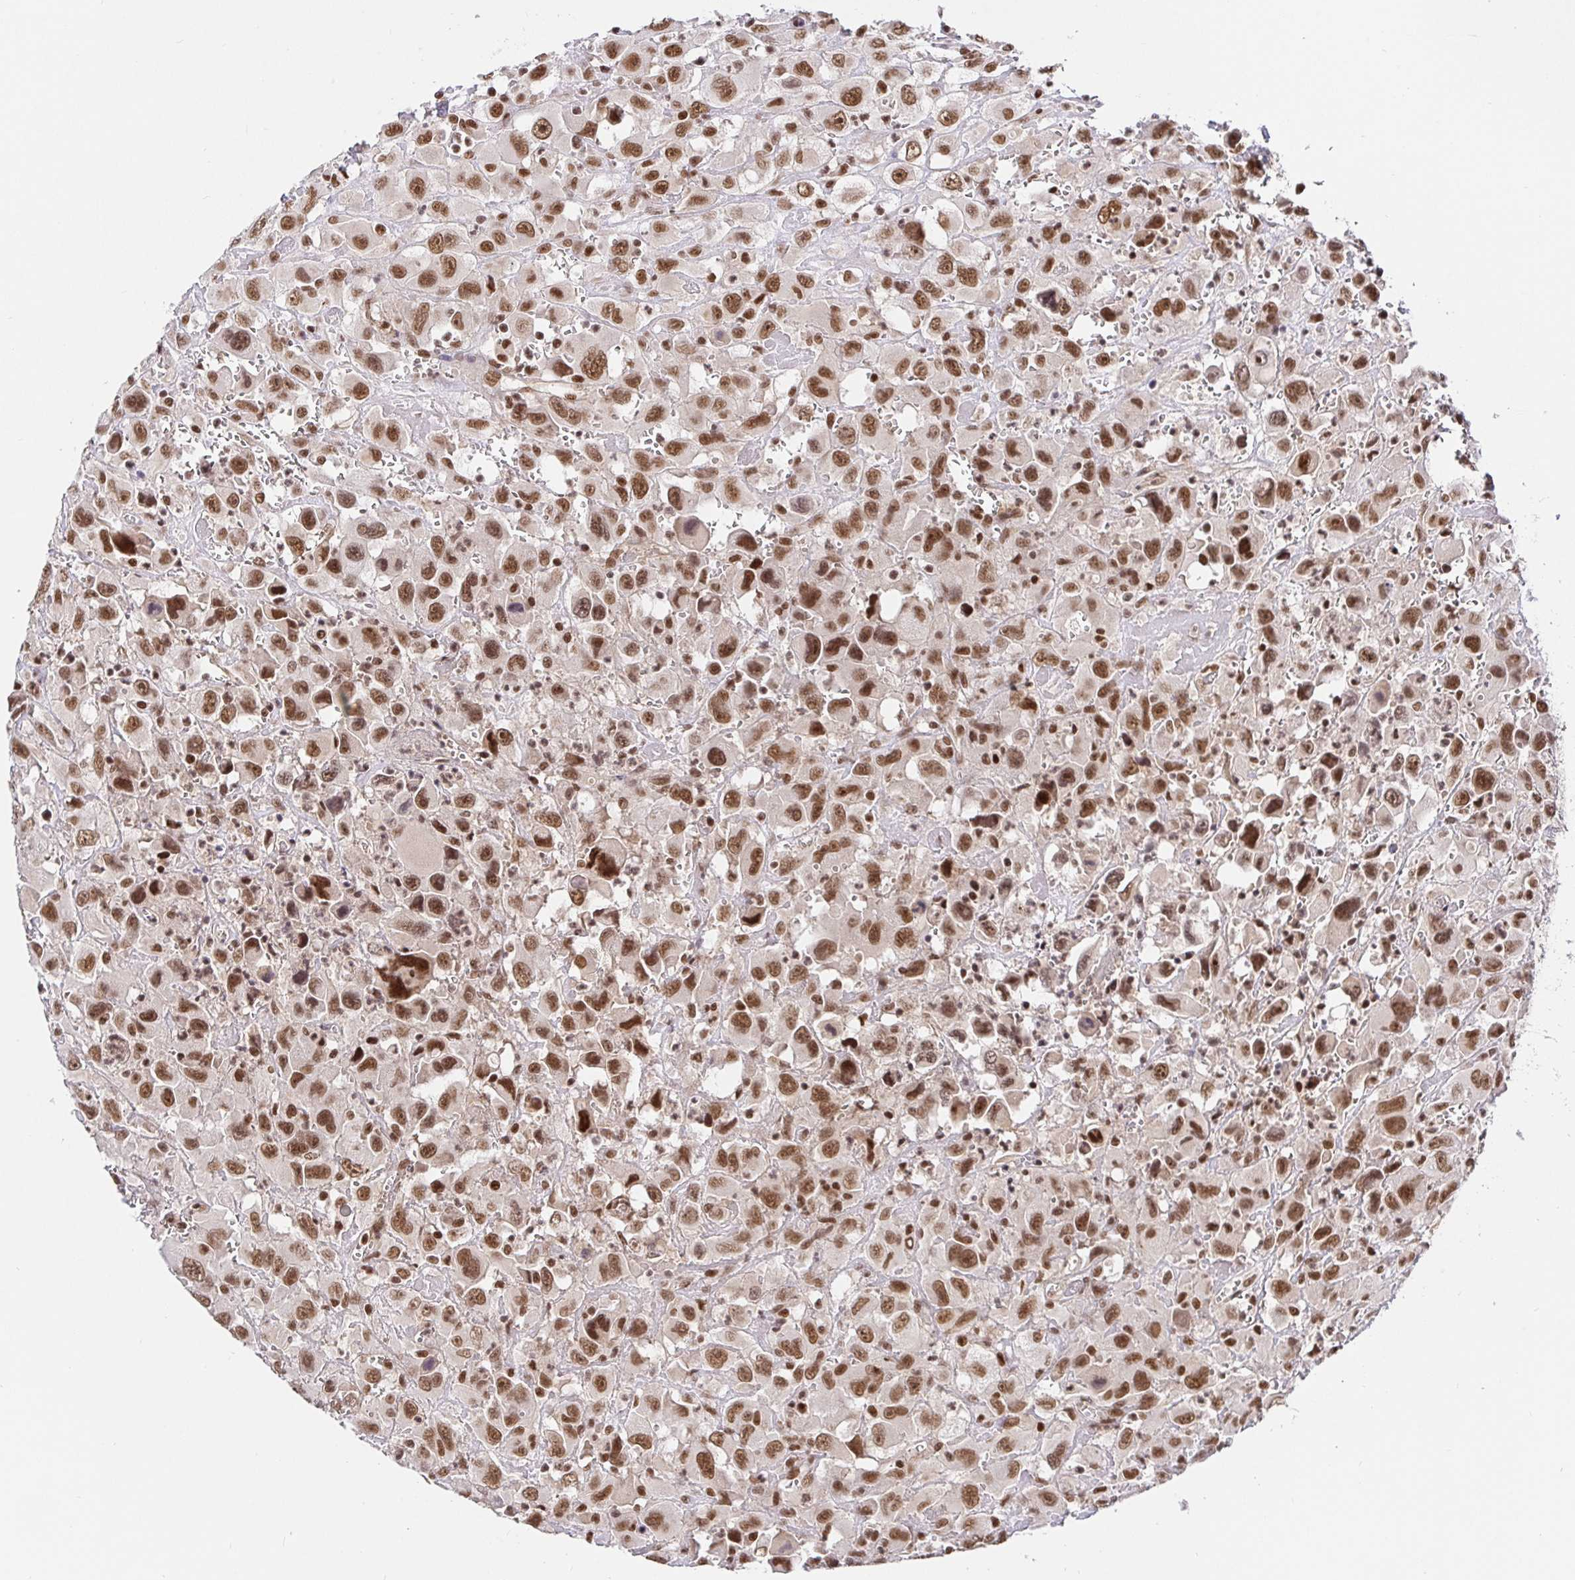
{"staining": {"intensity": "moderate", "quantity": ">75%", "location": "nuclear"}, "tissue": "head and neck cancer", "cell_type": "Tumor cells", "image_type": "cancer", "snomed": [{"axis": "morphology", "description": "Squamous cell carcinoma, NOS"}, {"axis": "morphology", "description": "Squamous cell carcinoma, metastatic, NOS"}, {"axis": "topography", "description": "Oral tissue"}, {"axis": "topography", "description": "Head-Neck"}], "caption": "Immunohistochemistry (IHC) staining of head and neck metastatic squamous cell carcinoma, which demonstrates medium levels of moderate nuclear expression in approximately >75% of tumor cells indicating moderate nuclear protein expression. The staining was performed using DAB (brown) for protein detection and nuclei were counterstained in hematoxylin (blue).", "gene": "USF1", "patient": {"sex": "female", "age": 85}}